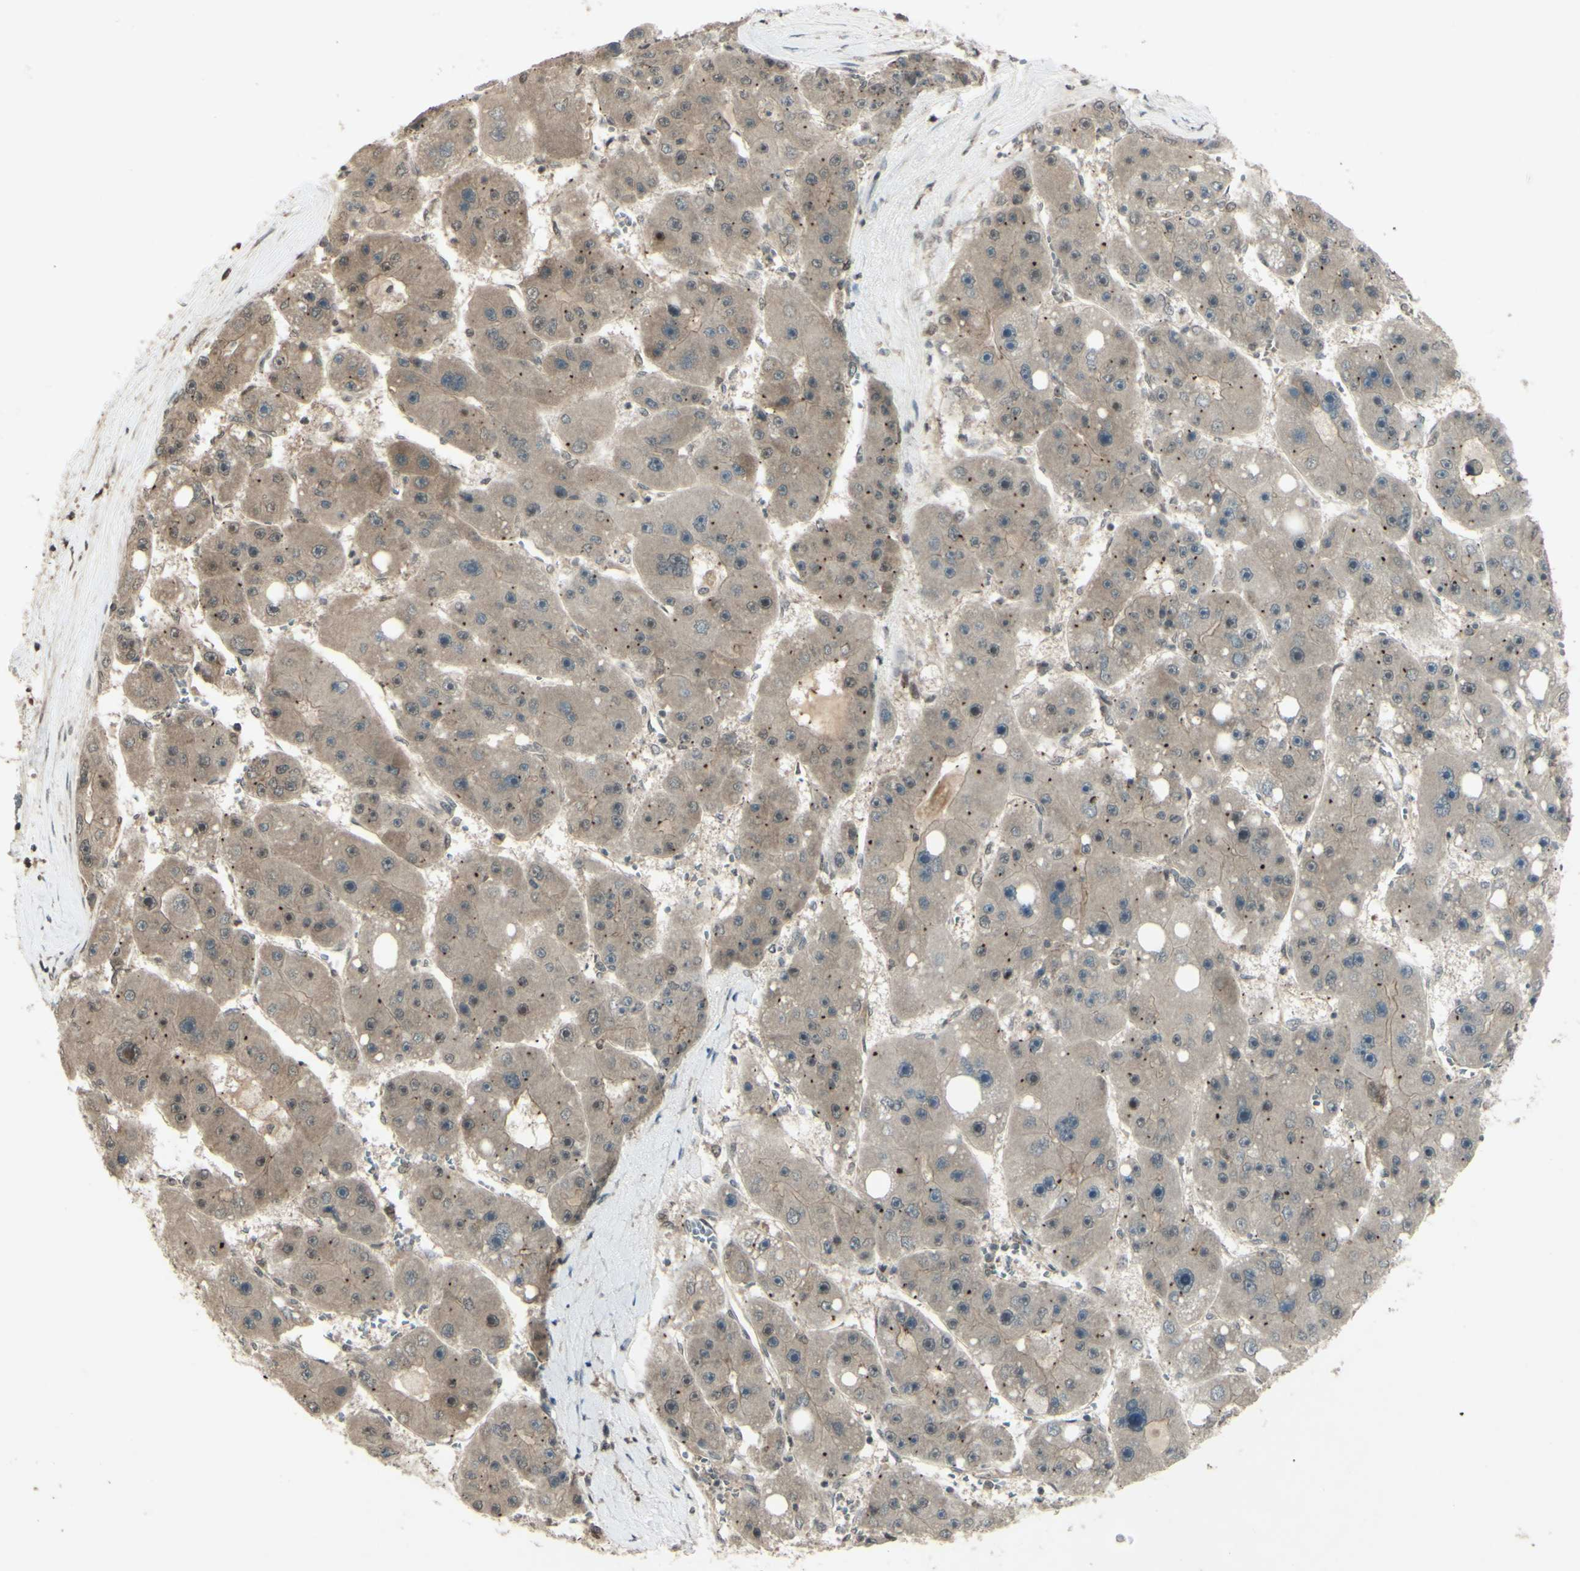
{"staining": {"intensity": "weak", "quantity": ">75%", "location": "cytoplasmic/membranous"}, "tissue": "liver cancer", "cell_type": "Tumor cells", "image_type": "cancer", "snomed": [{"axis": "morphology", "description": "Carcinoma, Hepatocellular, NOS"}, {"axis": "topography", "description": "Liver"}], "caption": "IHC (DAB) staining of liver cancer (hepatocellular carcinoma) shows weak cytoplasmic/membranous protein expression in about >75% of tumor cells.", "gene": "BLNK", "patient": {"sex": "female", "age": 61}}